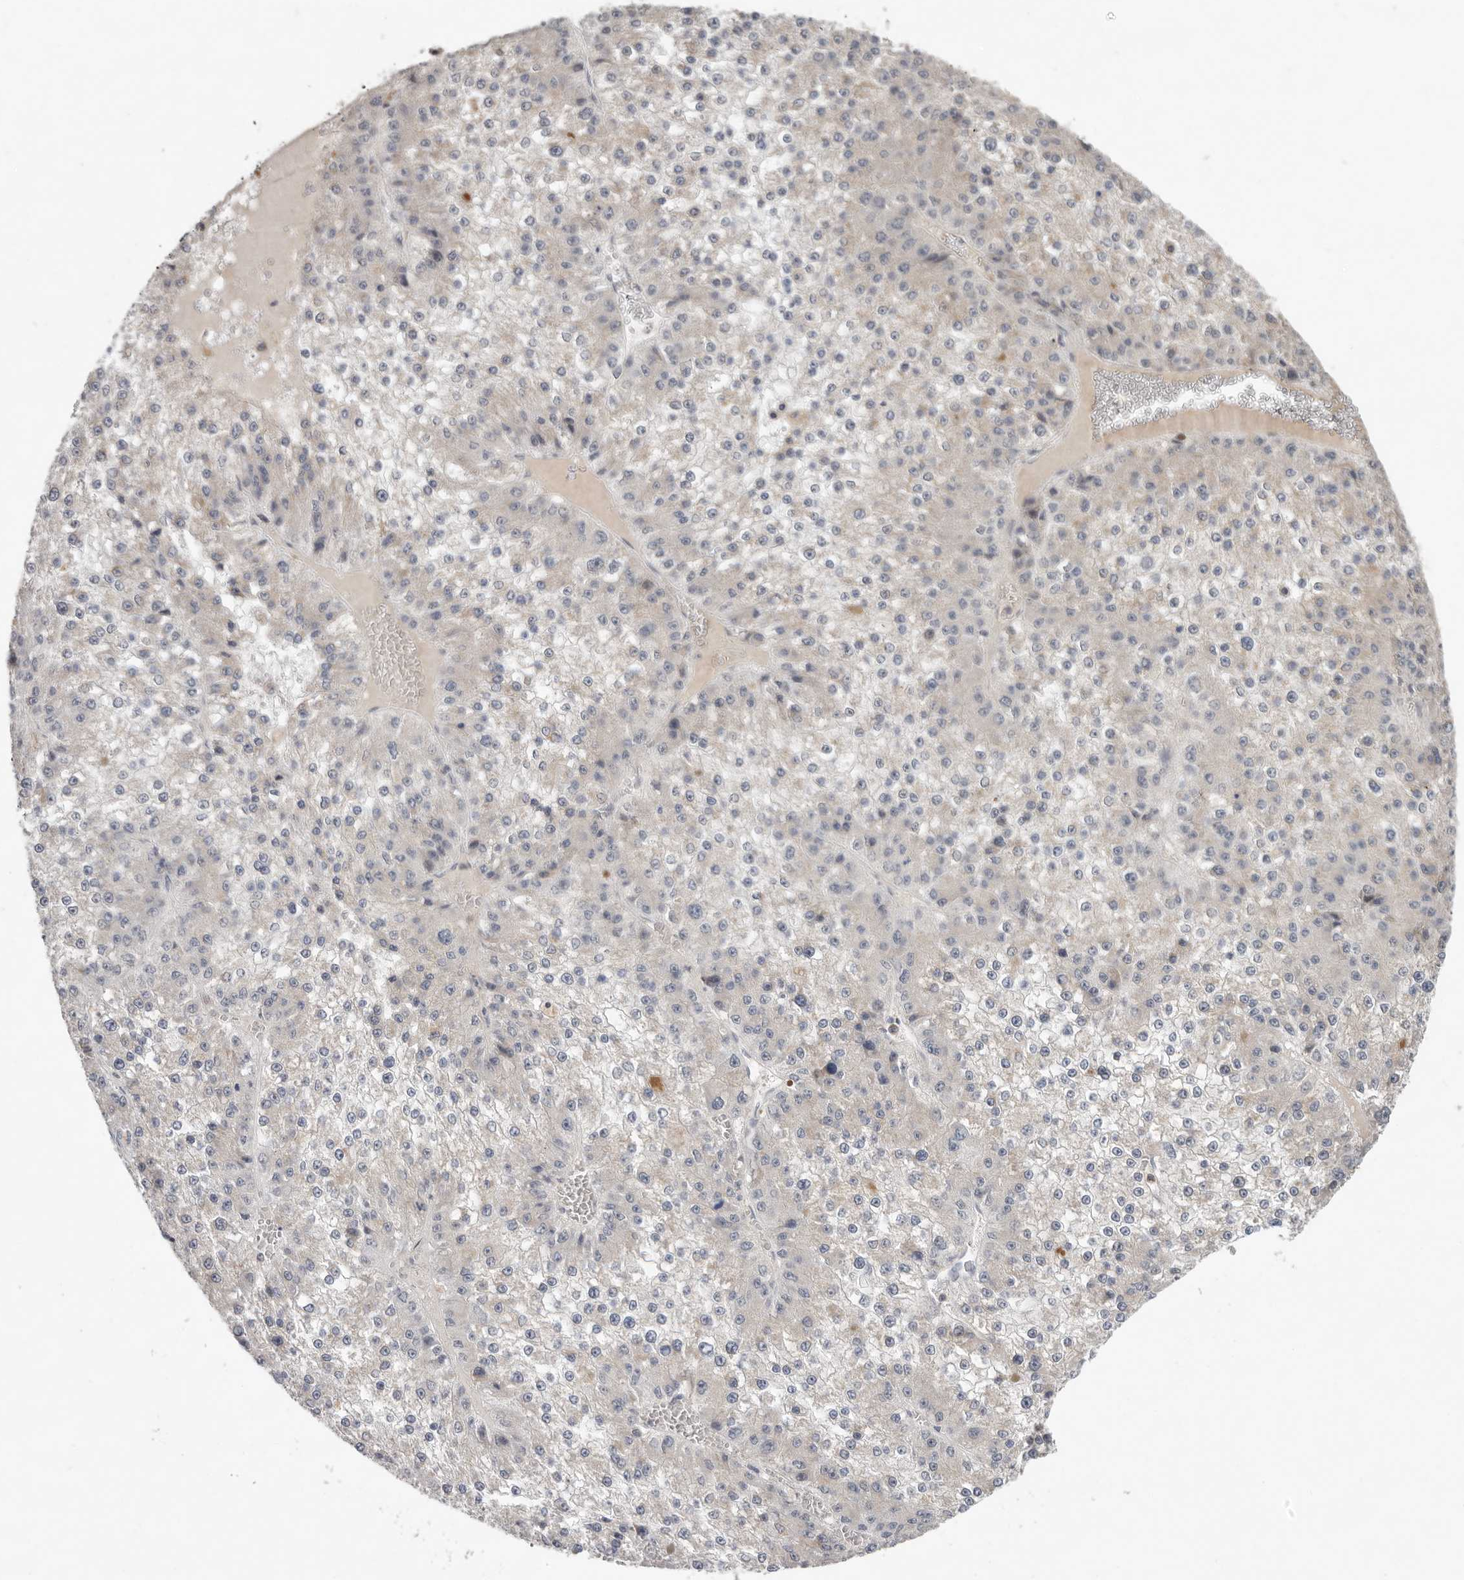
{"staining": {"intensity": "weak", "quantity": "<25%", "location": "cytoplasmic/membranous"}, "tissue": "liver cancer", "cell_type": "Tumor cells", "image_type": "cancer", "snomed": [{"axis": "morphology", "description": "Carcinoma, Hepatocellular, NOS"}, {"axis": "topography", "description": "Liver"}], "caption": "An image of liver cancer (hepatocellular carcinoma) stained for a protein displays no brown staining in tumor cells.", "gene": "BRCA2", "patient": {"sex": "female", "age": 73}}